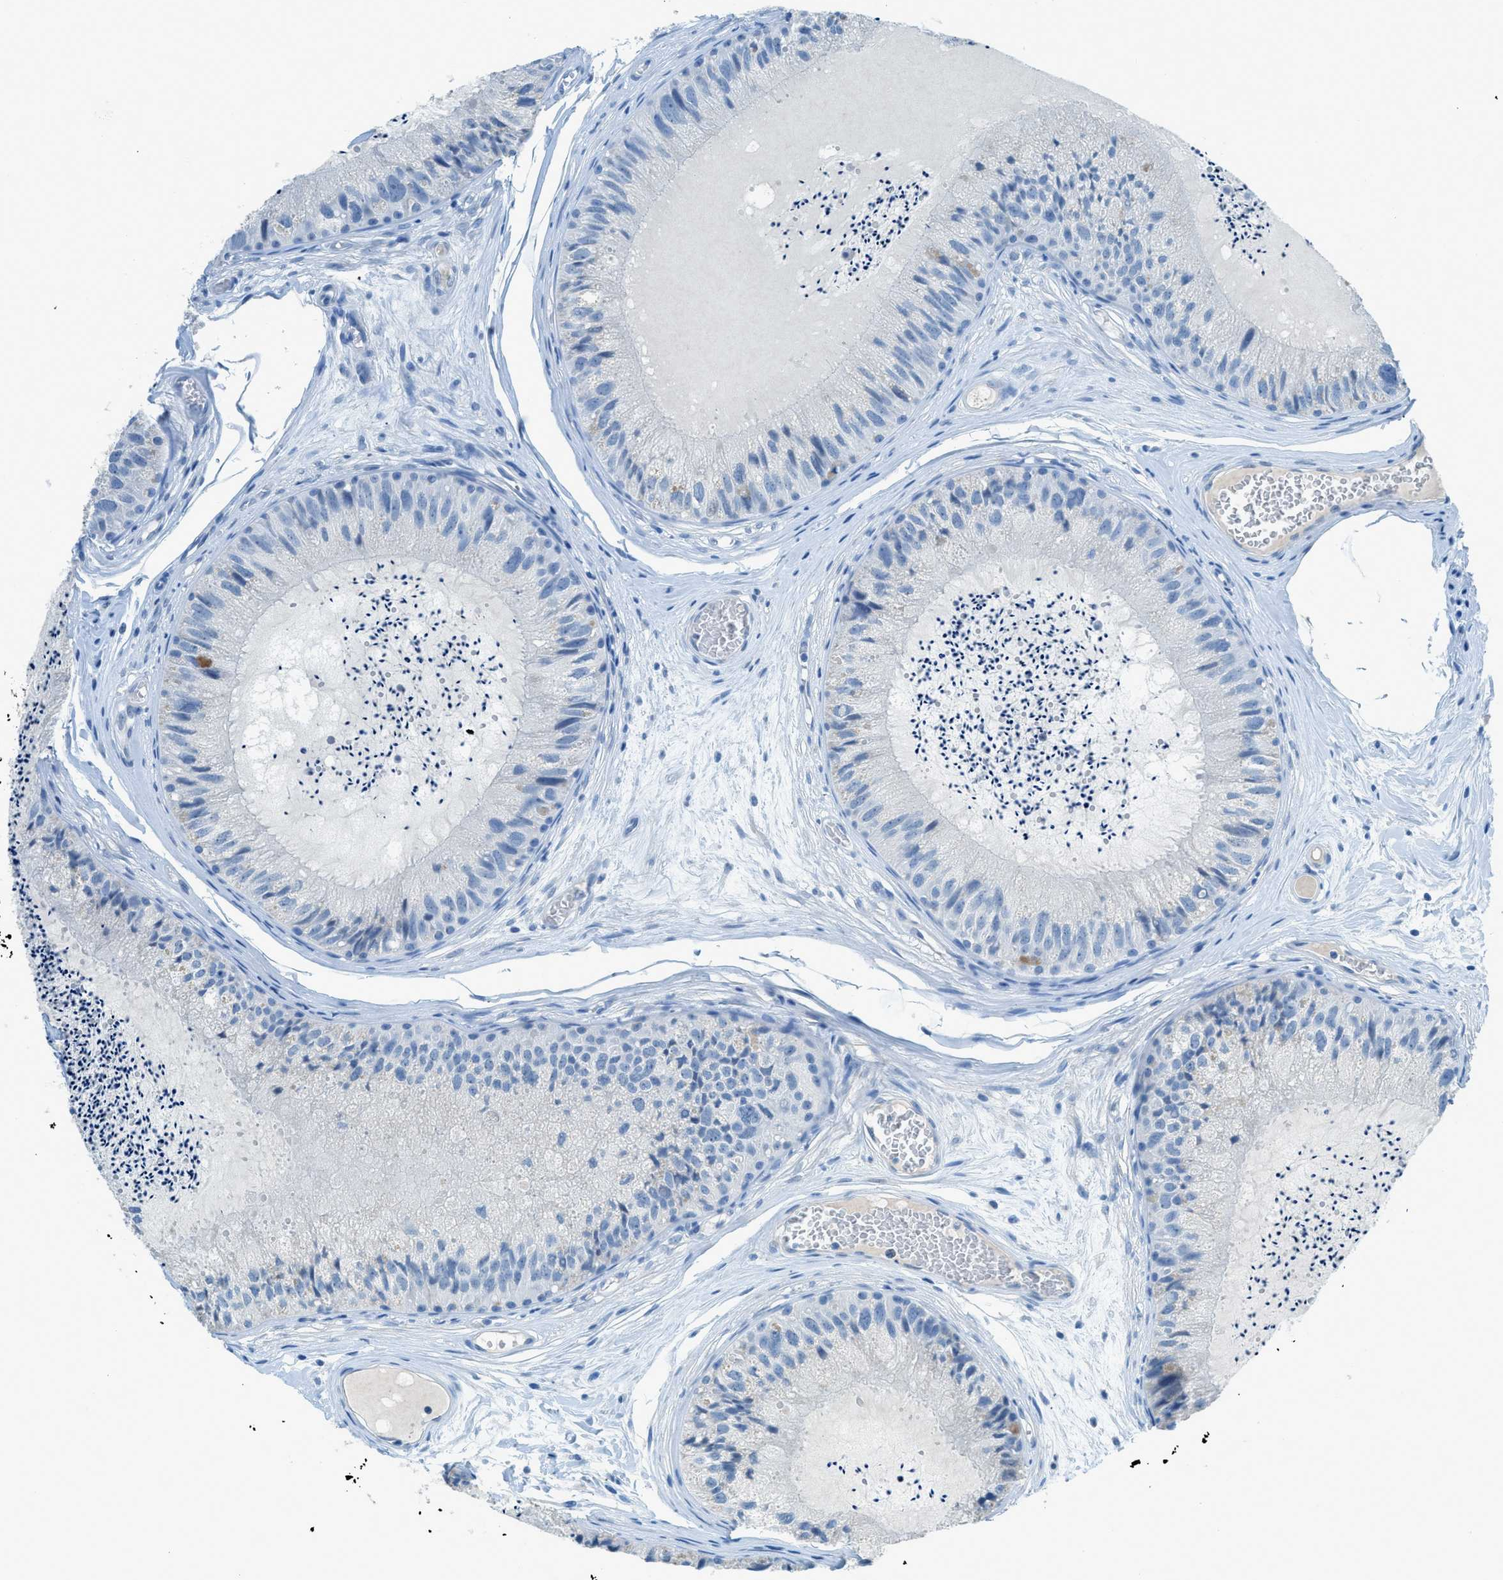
{"staining": {"intensity": "negative", "quantity": "none", "location": "none"}, "tissue": "epididymis", "cell_type": "Glandular cells", "image_type": "normal", "snomed": [{"axis": "morphology", "description": "Normal tissue, NOS"}, {"axis": "topography", "description": "Epididymis"}], "caption": "A high-resolution histopathology image shows IHC staining of unremarkable epididymis, which demonstrates no significant staining in glandular cells.", "gene": "ACAN", "patient": {"sex": "male", "age": 31}}